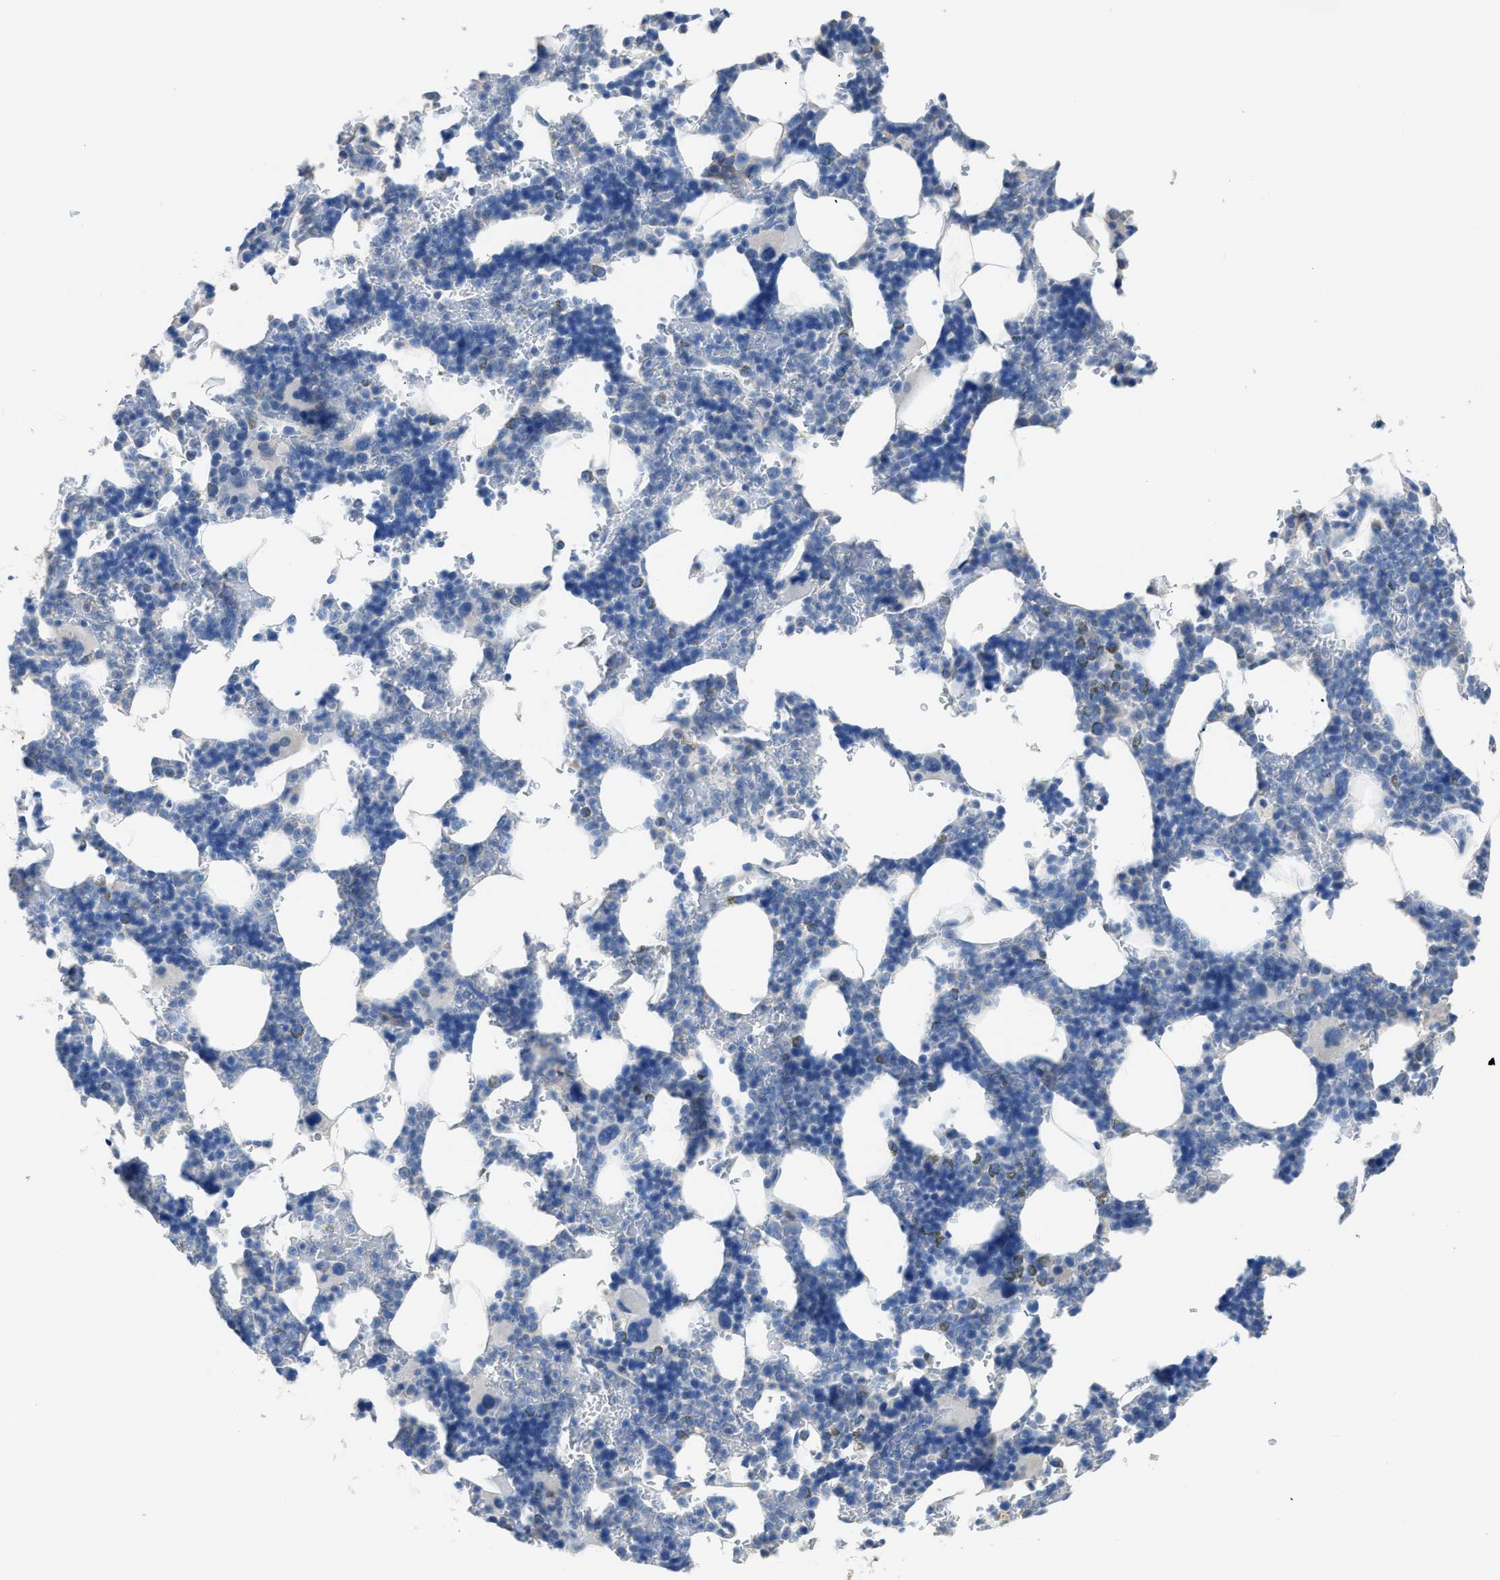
{"staining": {"intensity": "moderate", "quantity": "<25%", "location": "cytoplasmic/membranous"}, "tissue": "bone marrow", "cell_type": "Hematopoietic cells", "image_type": "normal", "snomed": [{"axis": "morphology", "description": "Normal tissue, NOS"}, {"axis": "topography", "description": "Bone marrow"}], "caption": "Hematopoietic cells reveal moderate cytoplasmic/membranous positivity in approximately <25% of cells in benign bone marrow.", "gene": "ZSWIM5", "patient": {"sex": "female", "age": 81}}